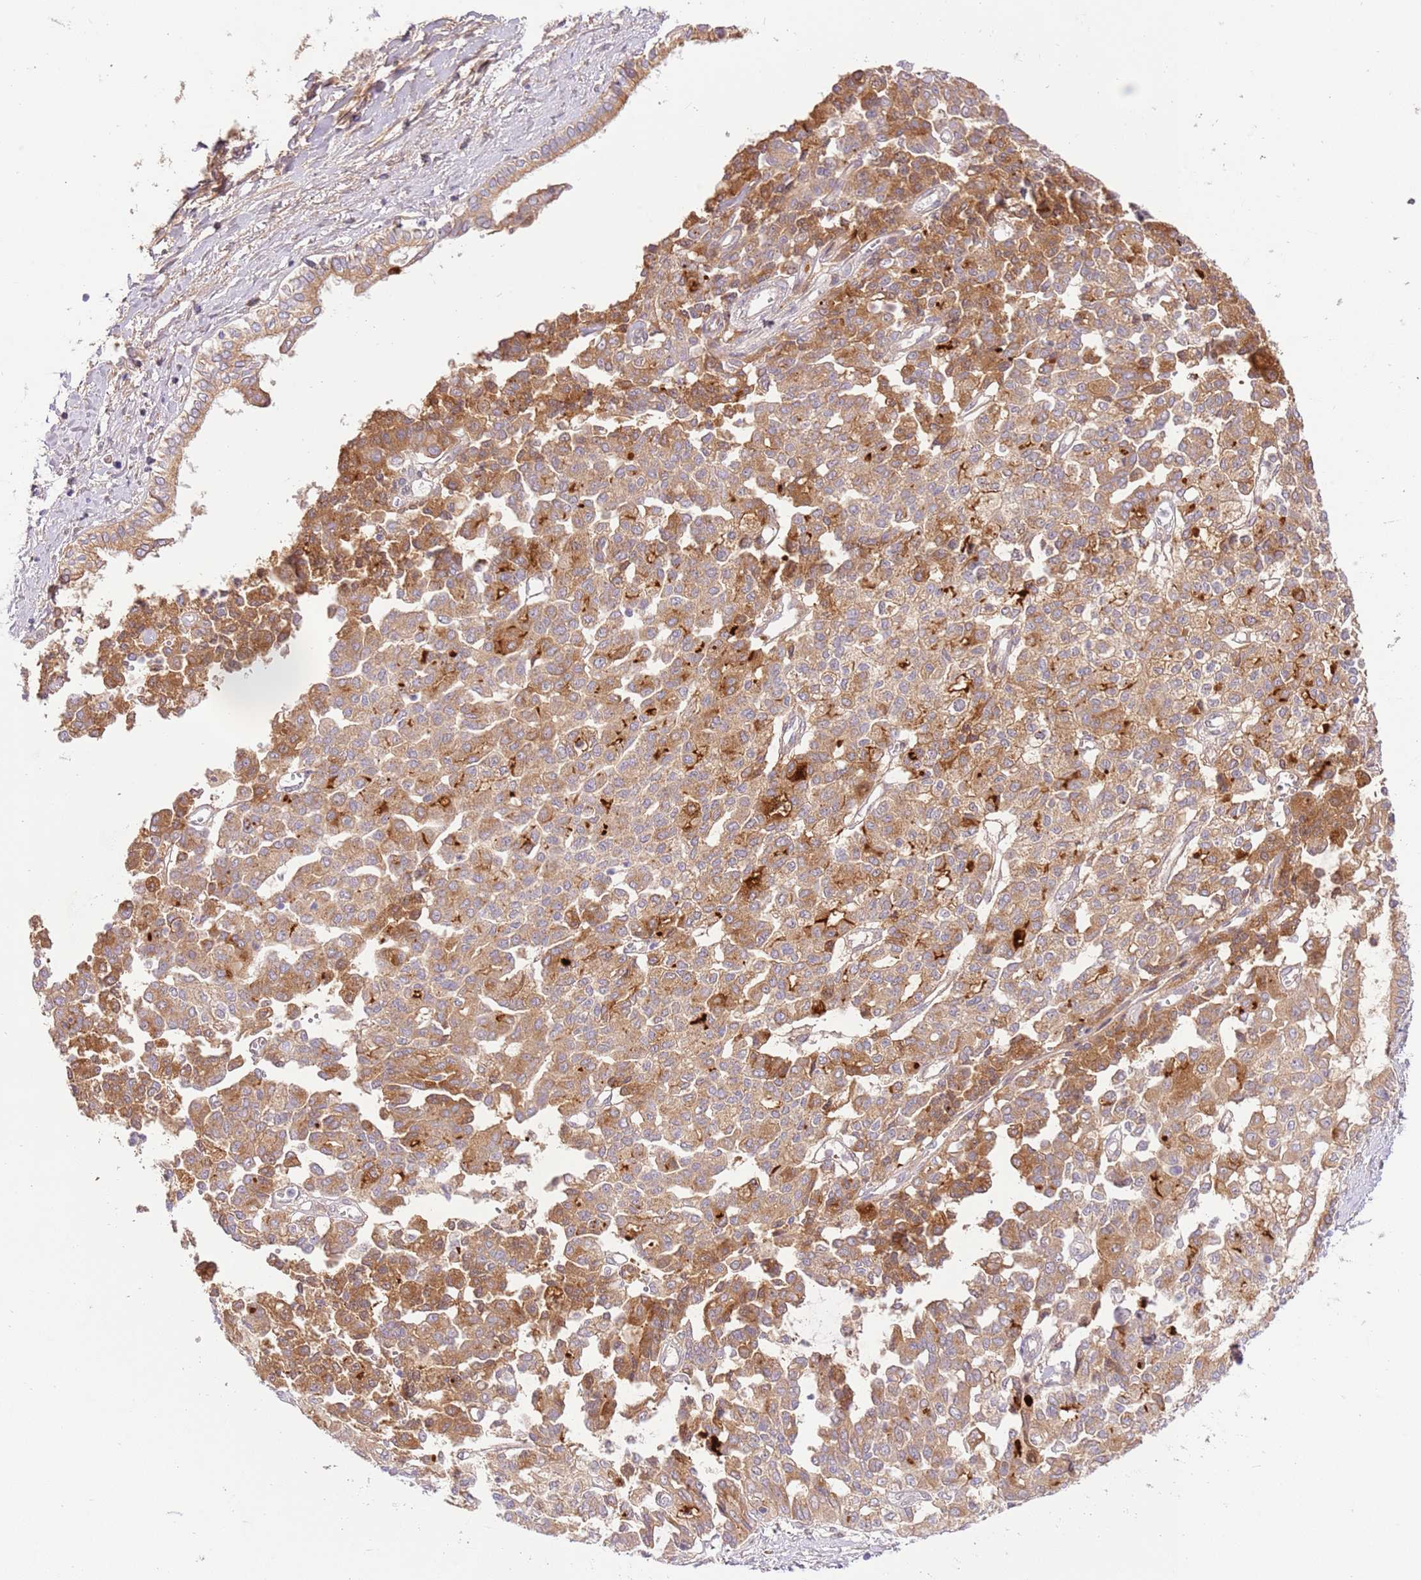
{"staining": {"intensity": "moderate", "quantity": ">75%", "location": "cytoplasmic/membranous"}, "tissue": "liver cancer", "cell_type": "Tumor cells", "image_type": "cancer", "snomed": [{"axis": "morphology", "description": "Cholangiocarcinoma"}, {"axis": "topography", "description": "Liver"}], "caption": "Moderate cytoplasmic/membranous protein staining is identified in about >75% of tumor cells in liver cancer (cholangiocarcinoma). (brown staining indicates protein expression, while blue staining denotes nuclei).", "gene": "C8G", "patient": {"sex": "female", "age": 77}}